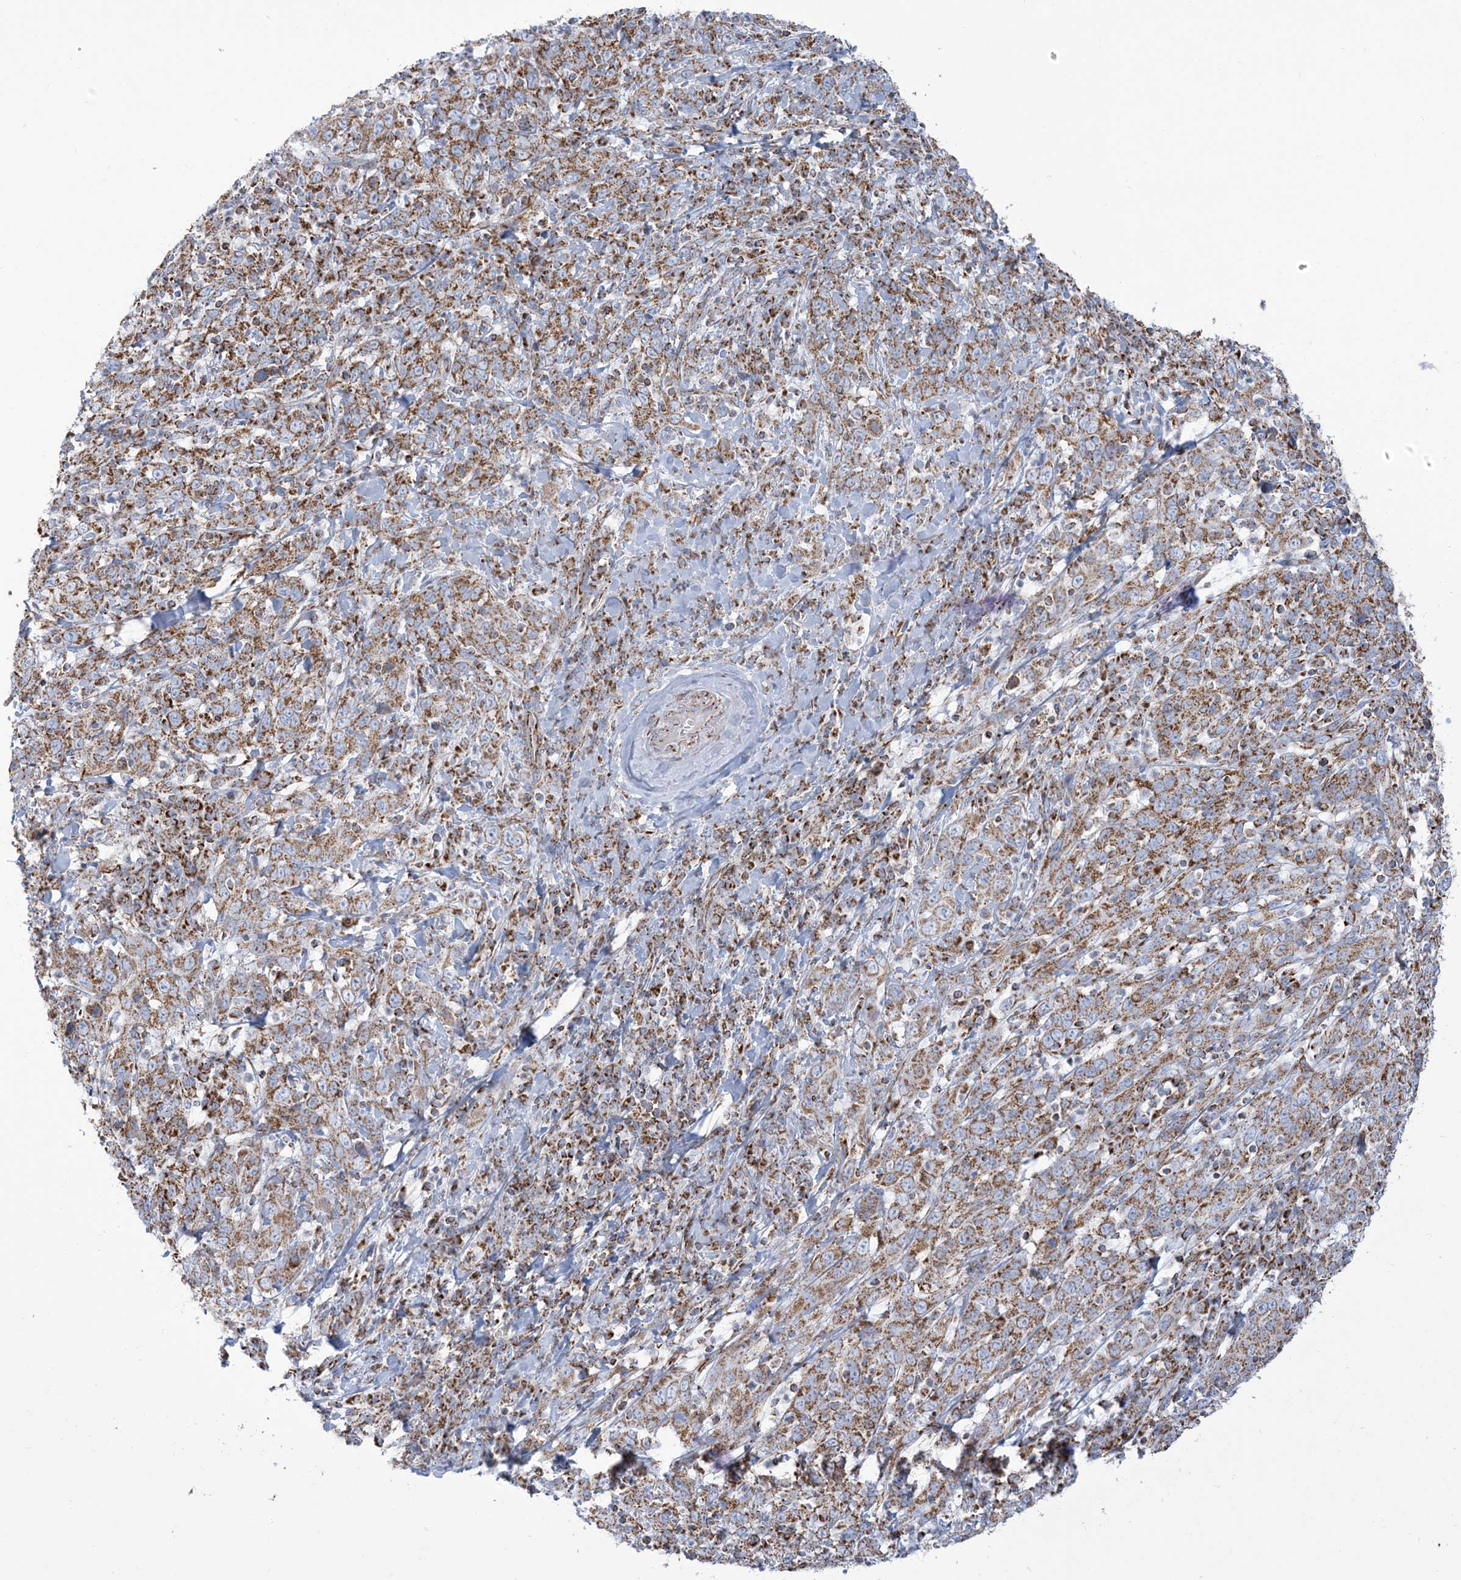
{"staining": {"intensity": "moderate", "quantity": ">75%", "location": "cytoplasmic/membranous"}, "tissue": "cervical cancer", "cell_type": "Tumor cells", "image_type": "cancer", "snomed": [{"axis": "morphology", "description": "Squamous cell carcinoma, NOS"}, {"axis": "topography", "description": "Cervix"}], "caption": "Brown immunohistochemical staining in human cervical cancer exhibits moderate cytoplasmic/membranous staining in about >75% of tumor cells. (DAB IHC with brightfield microscopy, high magnification).", "gene": "SAMM50", "patient": {"sex": "female", "age": 46}}